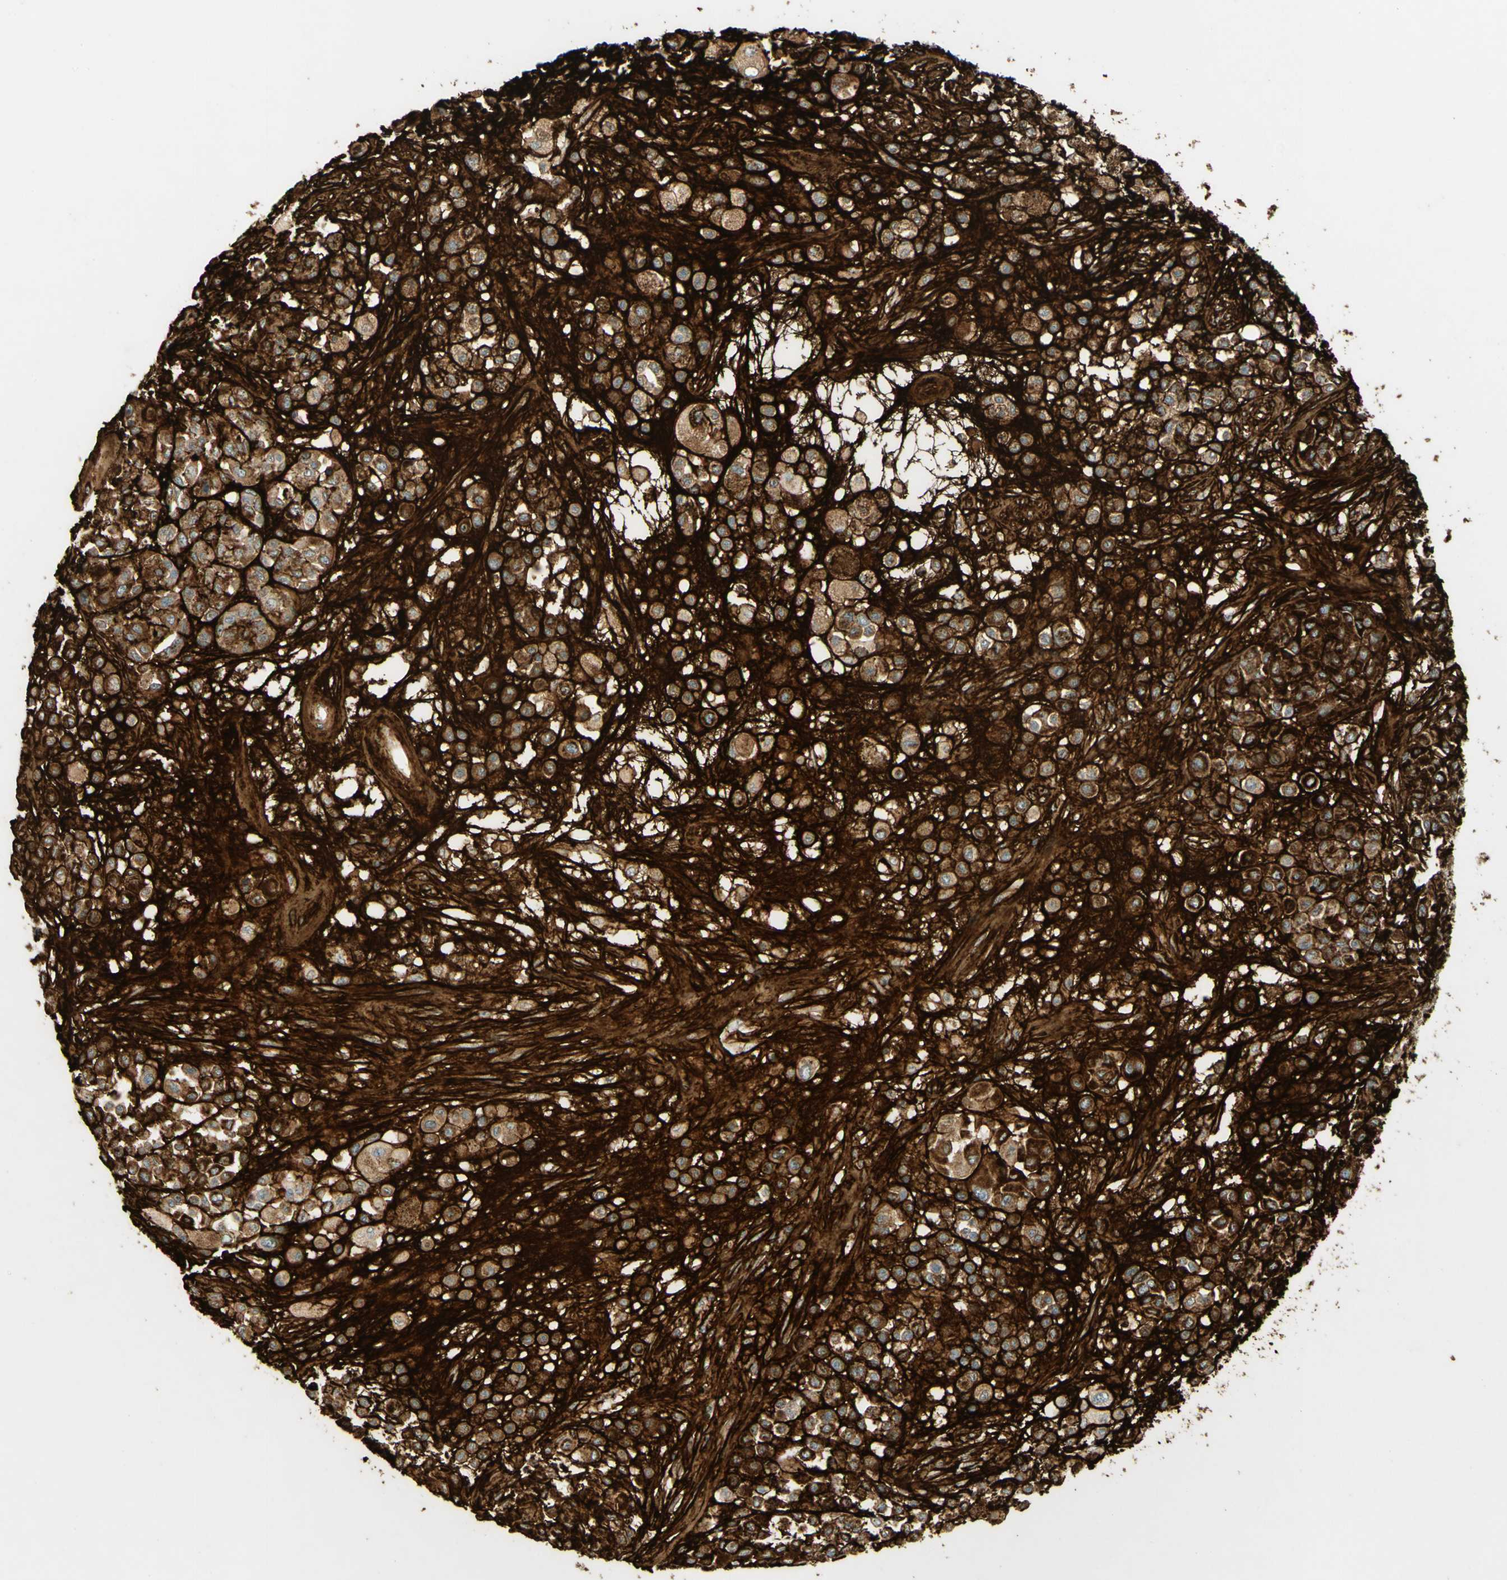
{"staining": {"intensity": "moderate", "quantity": ">75%", "location": "cytoplasmic/membranous"}, "tissue": "melanoma", "cell_type": "Tumor cells", "image_type": "cancer", "snomed": [{"axis": "morphology", "description": "Malignant melanoma, Metastatic site"}, {"axis": "topography", "description": "Soft tissue"}], "caption": "Moderate cytoplasmic/membranous staining is seen in approximately >75% of tumor cells in malignant melanoma (metastatic site). (DAB (3,3'-diaminobenzidine) IHC, brown staining for protein, blue staining for nuclei).", "gene": "TNN", "patient": {"sex": "male", "age": 41}}